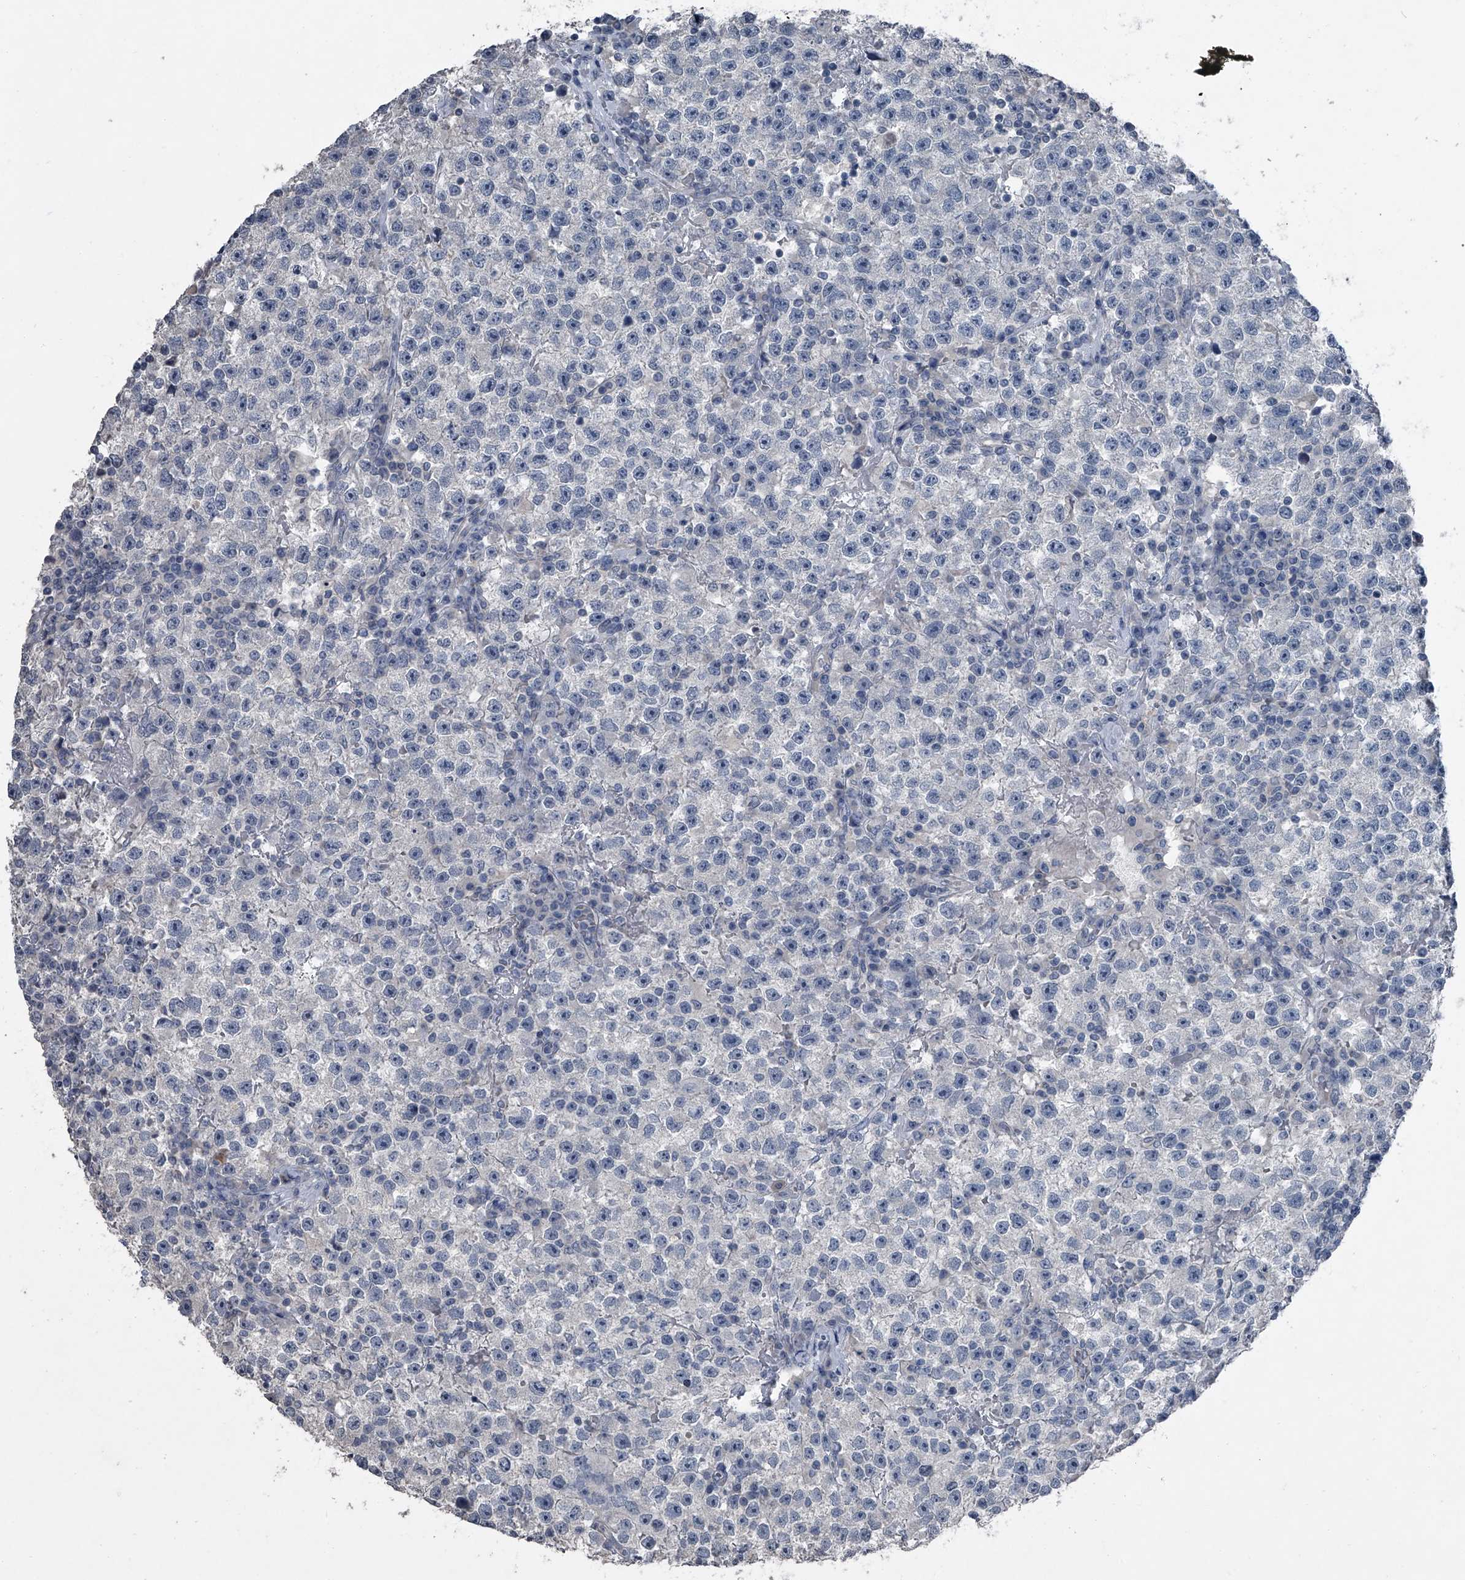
{"staining": {"intensity": "negative", "quantity": "none", "location": "none"}, "tissue": "testis cancer", "cell_type": "Tumor cells", "image_type": "cancer", "snomed": [{"axis": "morphology", "description": "Seminoma, NOS"}, {"axis": "topography", "description": "Testis"}], "caption": "The IHC photomicrograph has no significant positivity in tumor cells of testis cancer (seminoma) tissue.", "gene": "HEPHL1", "patient": {"sex": "male", "age": 22}}